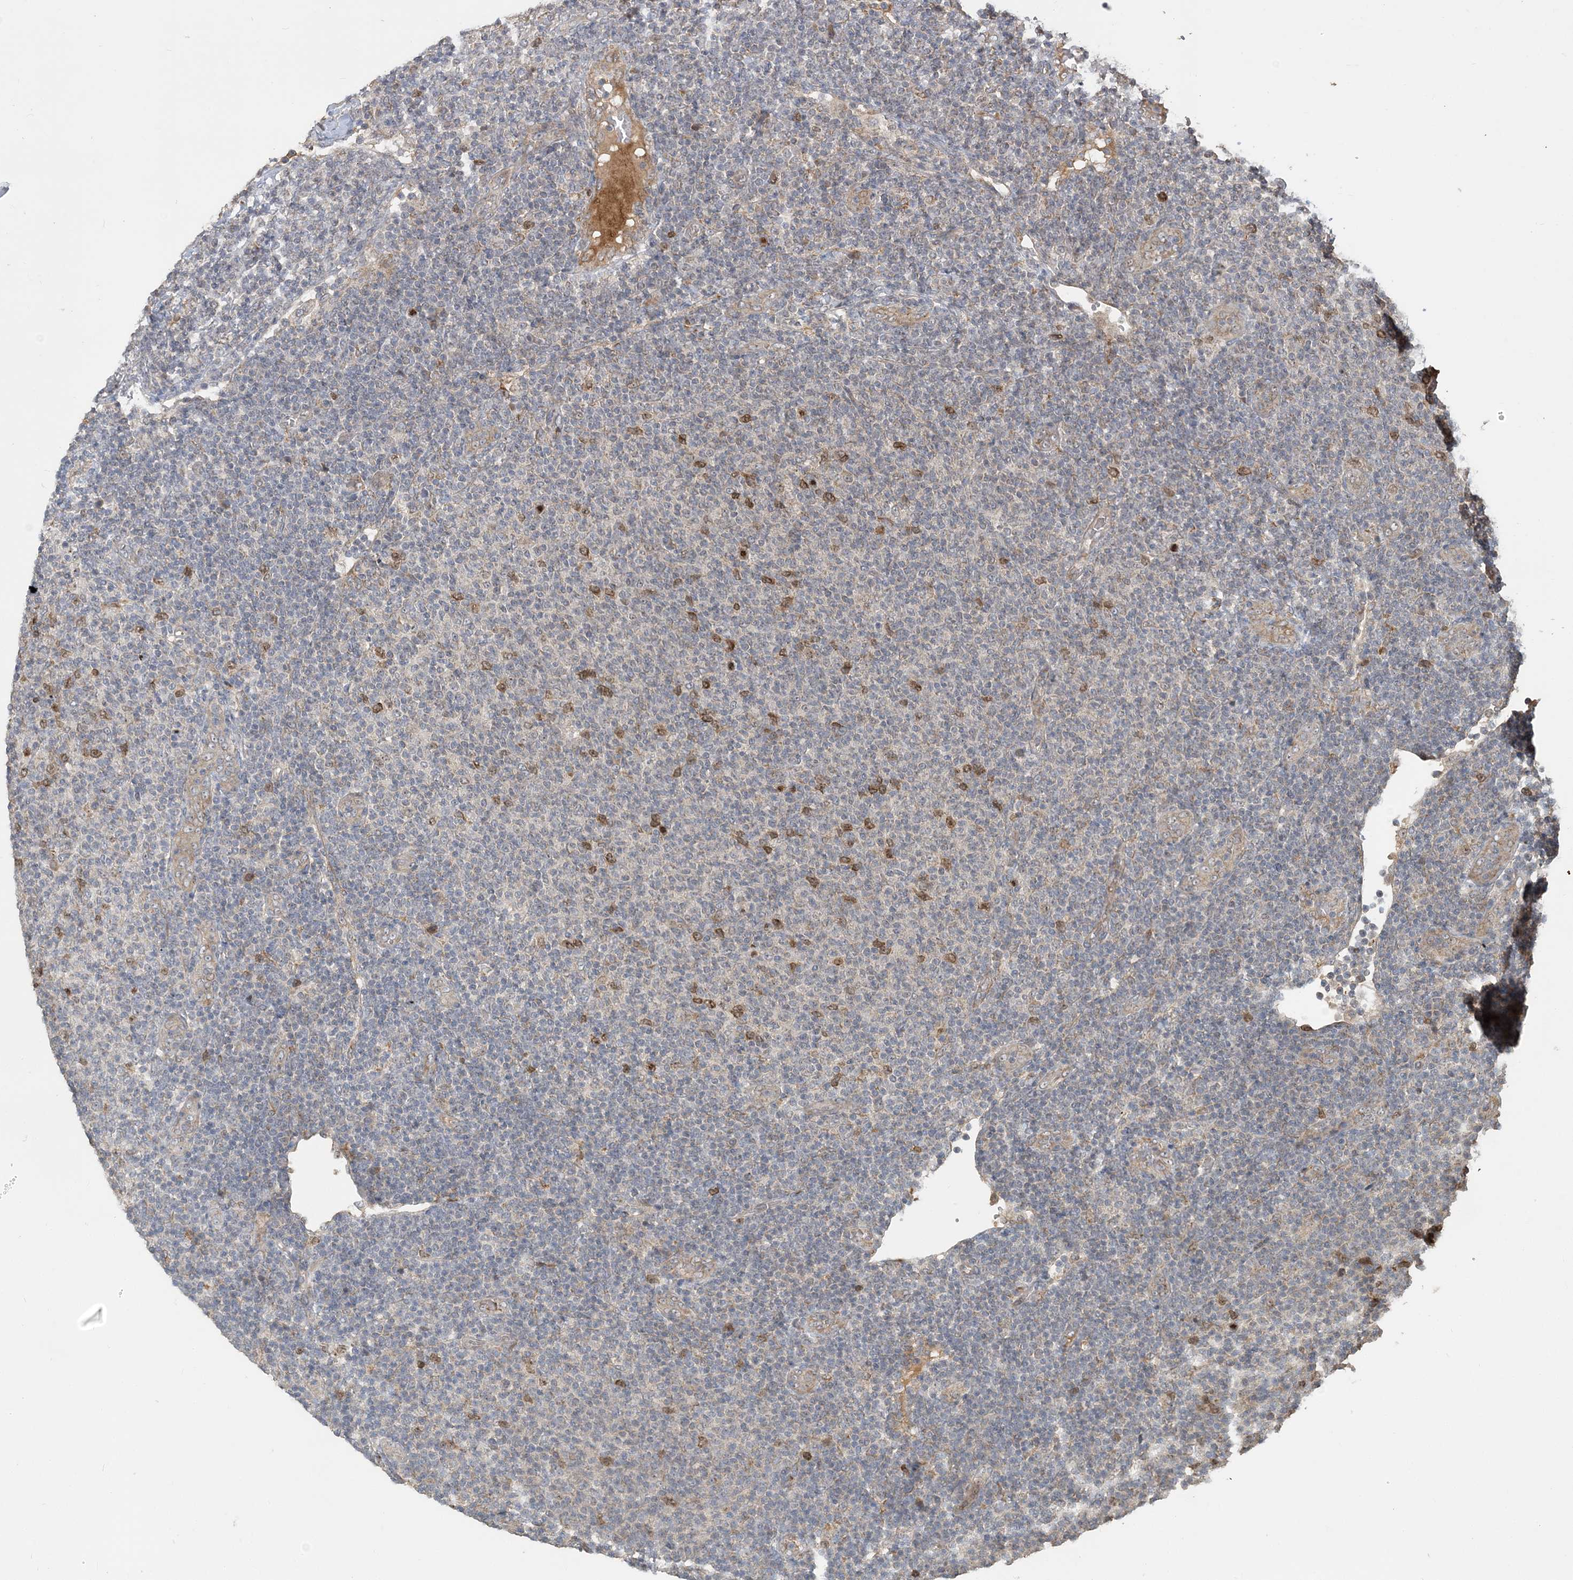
{"staining": {"intensity": "moderate", "quantity": "<25%", "location": "cytoplasmic/membranous,nuclear"}, "tissue": "lymphoma", "cell_type": "Tumor cells", "image_type": "cancer", "snomed": [{"axis": "morphology", "description": "Malignant lymphoma, non-Hodgkin's type, Low grade"}, {"axis": "topography", "description": "Lymph node"}], "caption": "A photomicrograph showing moderate cytoplasmic/membranous and nuclear staining in about <25% of tumor cells in low-grade malignant lymphoma, non-Hodgkin's type, as visualized by brown immunohistochemical staining.", "gene": "TRAIP", "patient": {"sex": "male", "age": 66}}